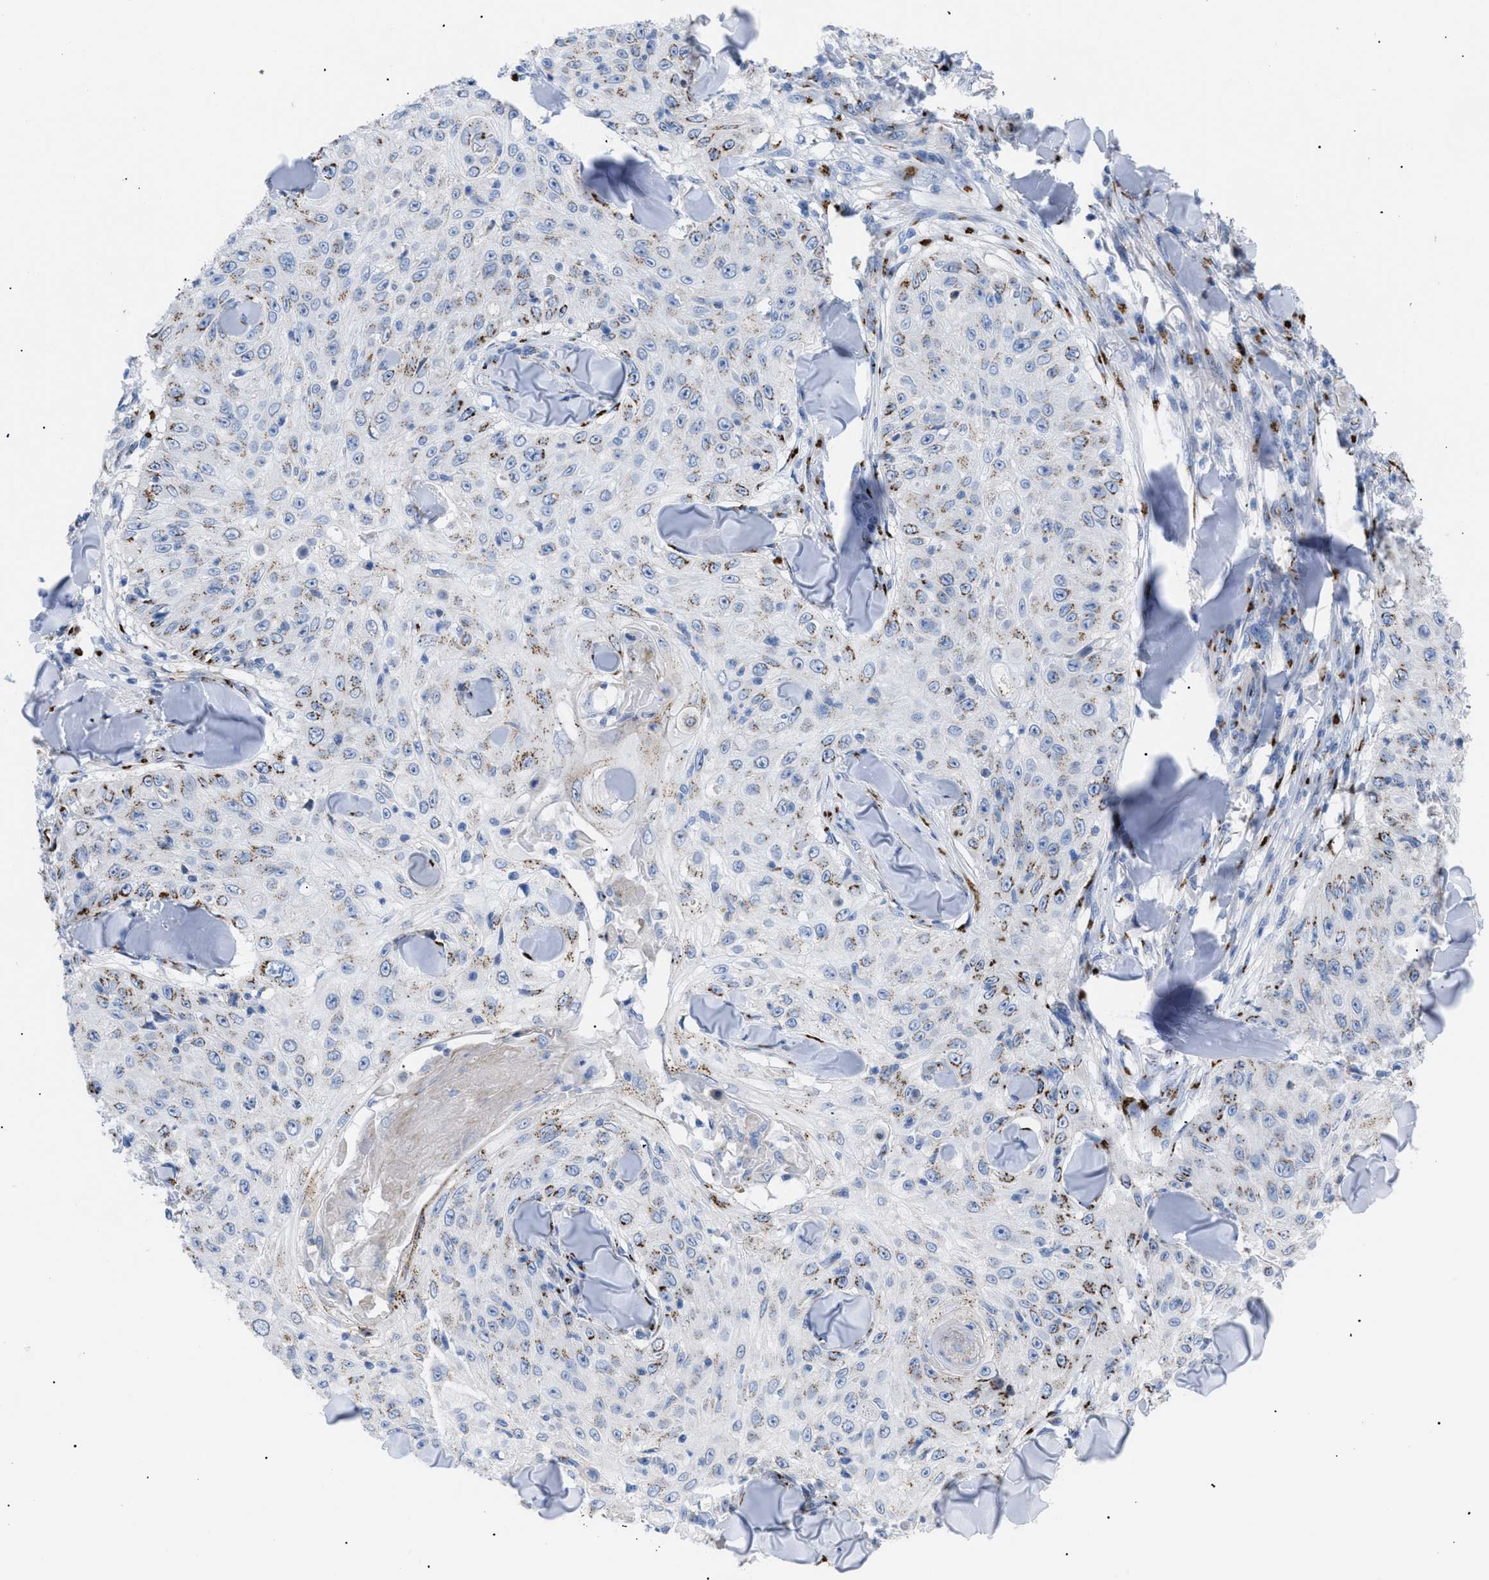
{"staining": {"intensity": "moderate", "quantity": "25%-75%", "location": "cytoplasmic/membranous"}, "tissue": "skin cancer", "cell_type": "Tumor cells", "image_type": "cancer", "snomed": [{"axis": "morphology", "description": "Squamous cell carcinoma, NOS"}, {"axis": "topography", "description": "Skin"}], "caption": "A high-resolution photomicrograph shows IHC staining of skin cancer (squamous cell carcinoma), which displays moderate cytoplasmic/membranous staining in approximately 25%-75% of tumor cells. (DAB = brown stain, brightfield microscopy at high magnification).", "gene": "TMEM17", "patient": {"sex": "male", "age": 86}}